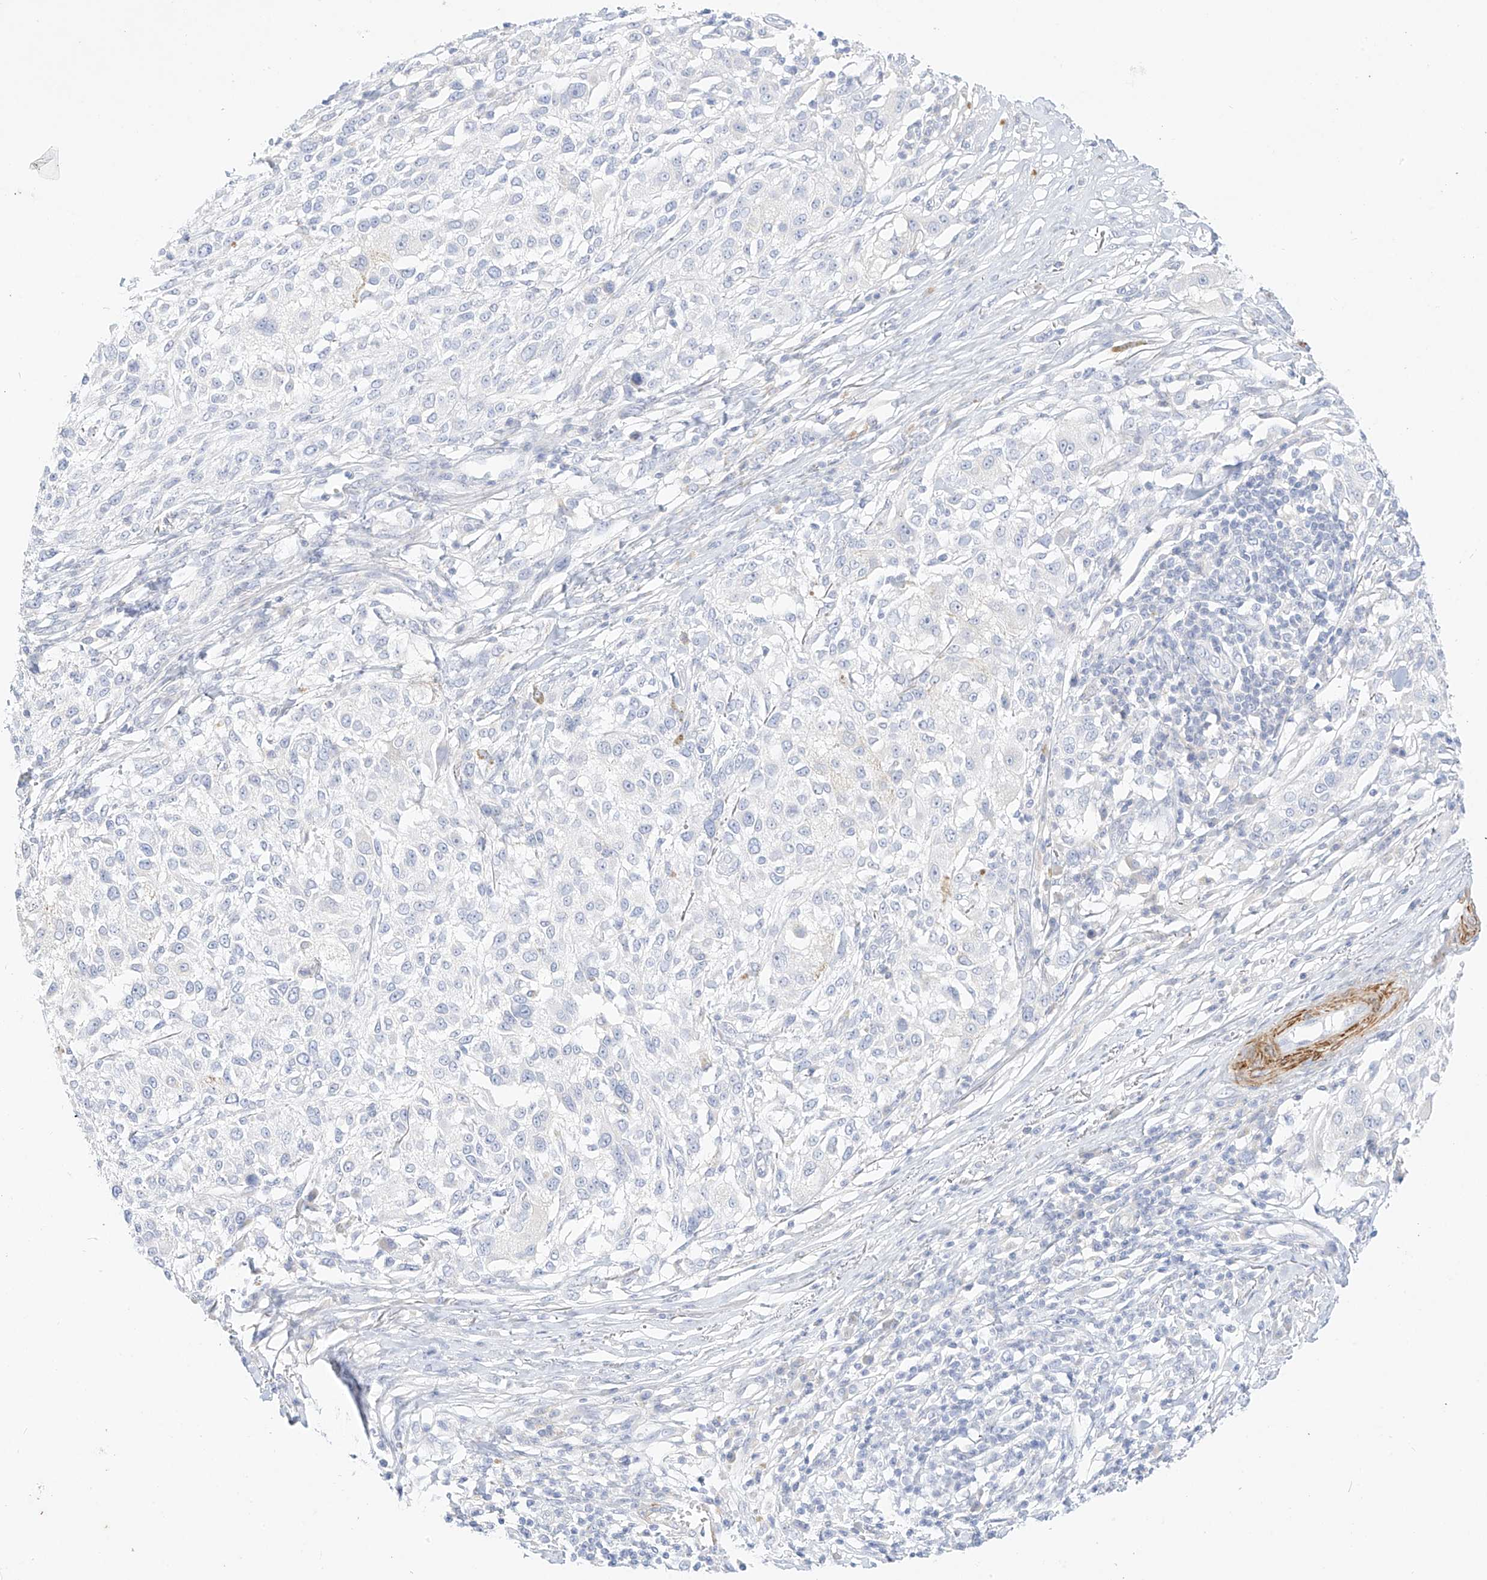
{"staining": {"intensity": "negative", "quantity": "none", "location": "none"}, "tissue": "melanoma", "cell_type": "Tumor cells", "image_type": "cancer", "snomed": [{"axis": "morphology", "description": "Necrosis, NOS"}, {"axis": "morphology", "description": "Malignant melanoma, NOS"}, {"axis": "topography", "description": "Skin"}], "caption": "This is a photomicrograph of IHC staining of malignant melanoma, which shows no staining in tumor cells.", "gene": "ST3GAL5", "patient": {"sex": "female", "age": 87}}